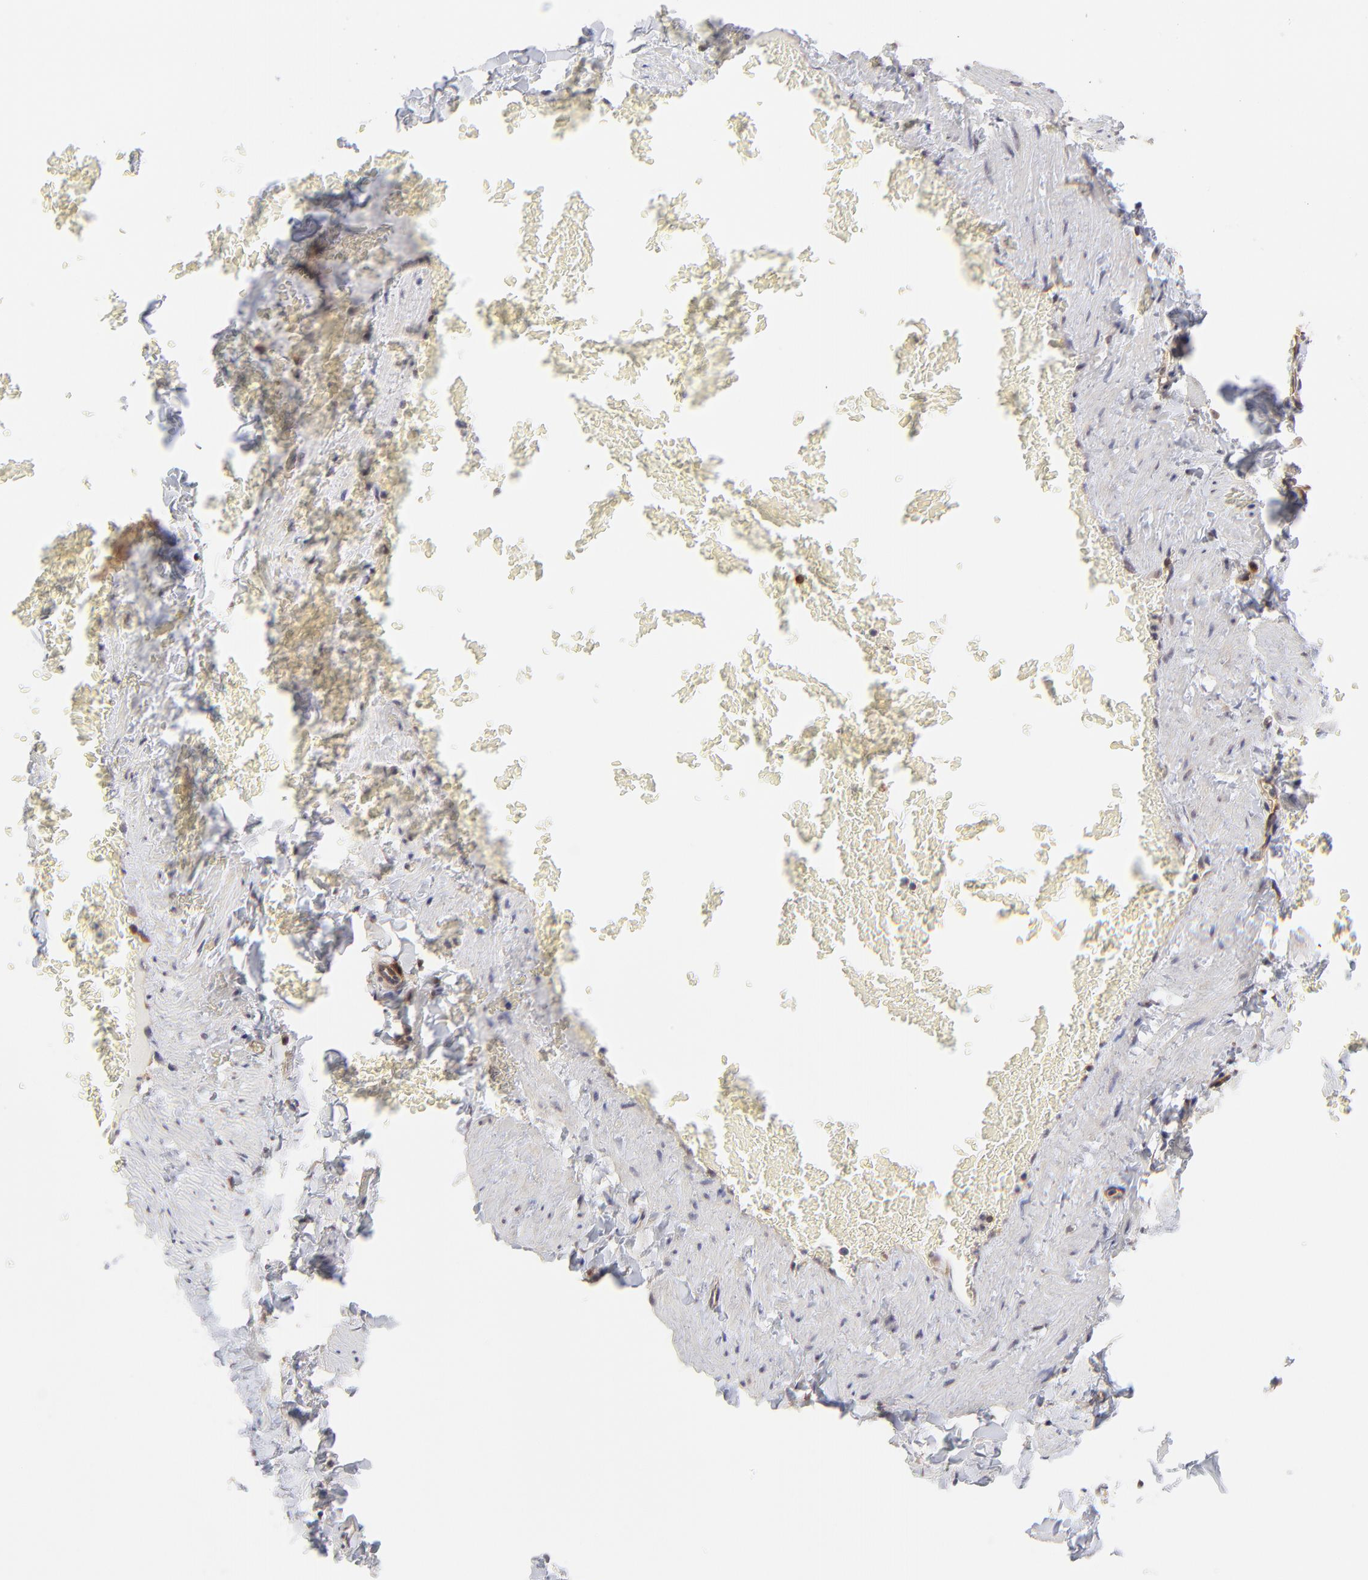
{"staining": {"intensity": "weak", "quantity": ">75%", "location": "cytoplasmic/membranous"}, "tissue": "adipose tissue", "cell_type": "Adipocytes", "image_type": "normal", "snomed": [{"axis": "morphology", "description": "Normal tissue, NOS"}, {"axis": "topography", "description": "Vascular tissue"}], "caption": "Immunohistochemical staining of benign human adipose tissue reveals low levels of weak cytoplasmic/membranous staining in approximately >75% of adipocytes.", "gene": "GART", "patient": {"sex": "male", "age": 41}}